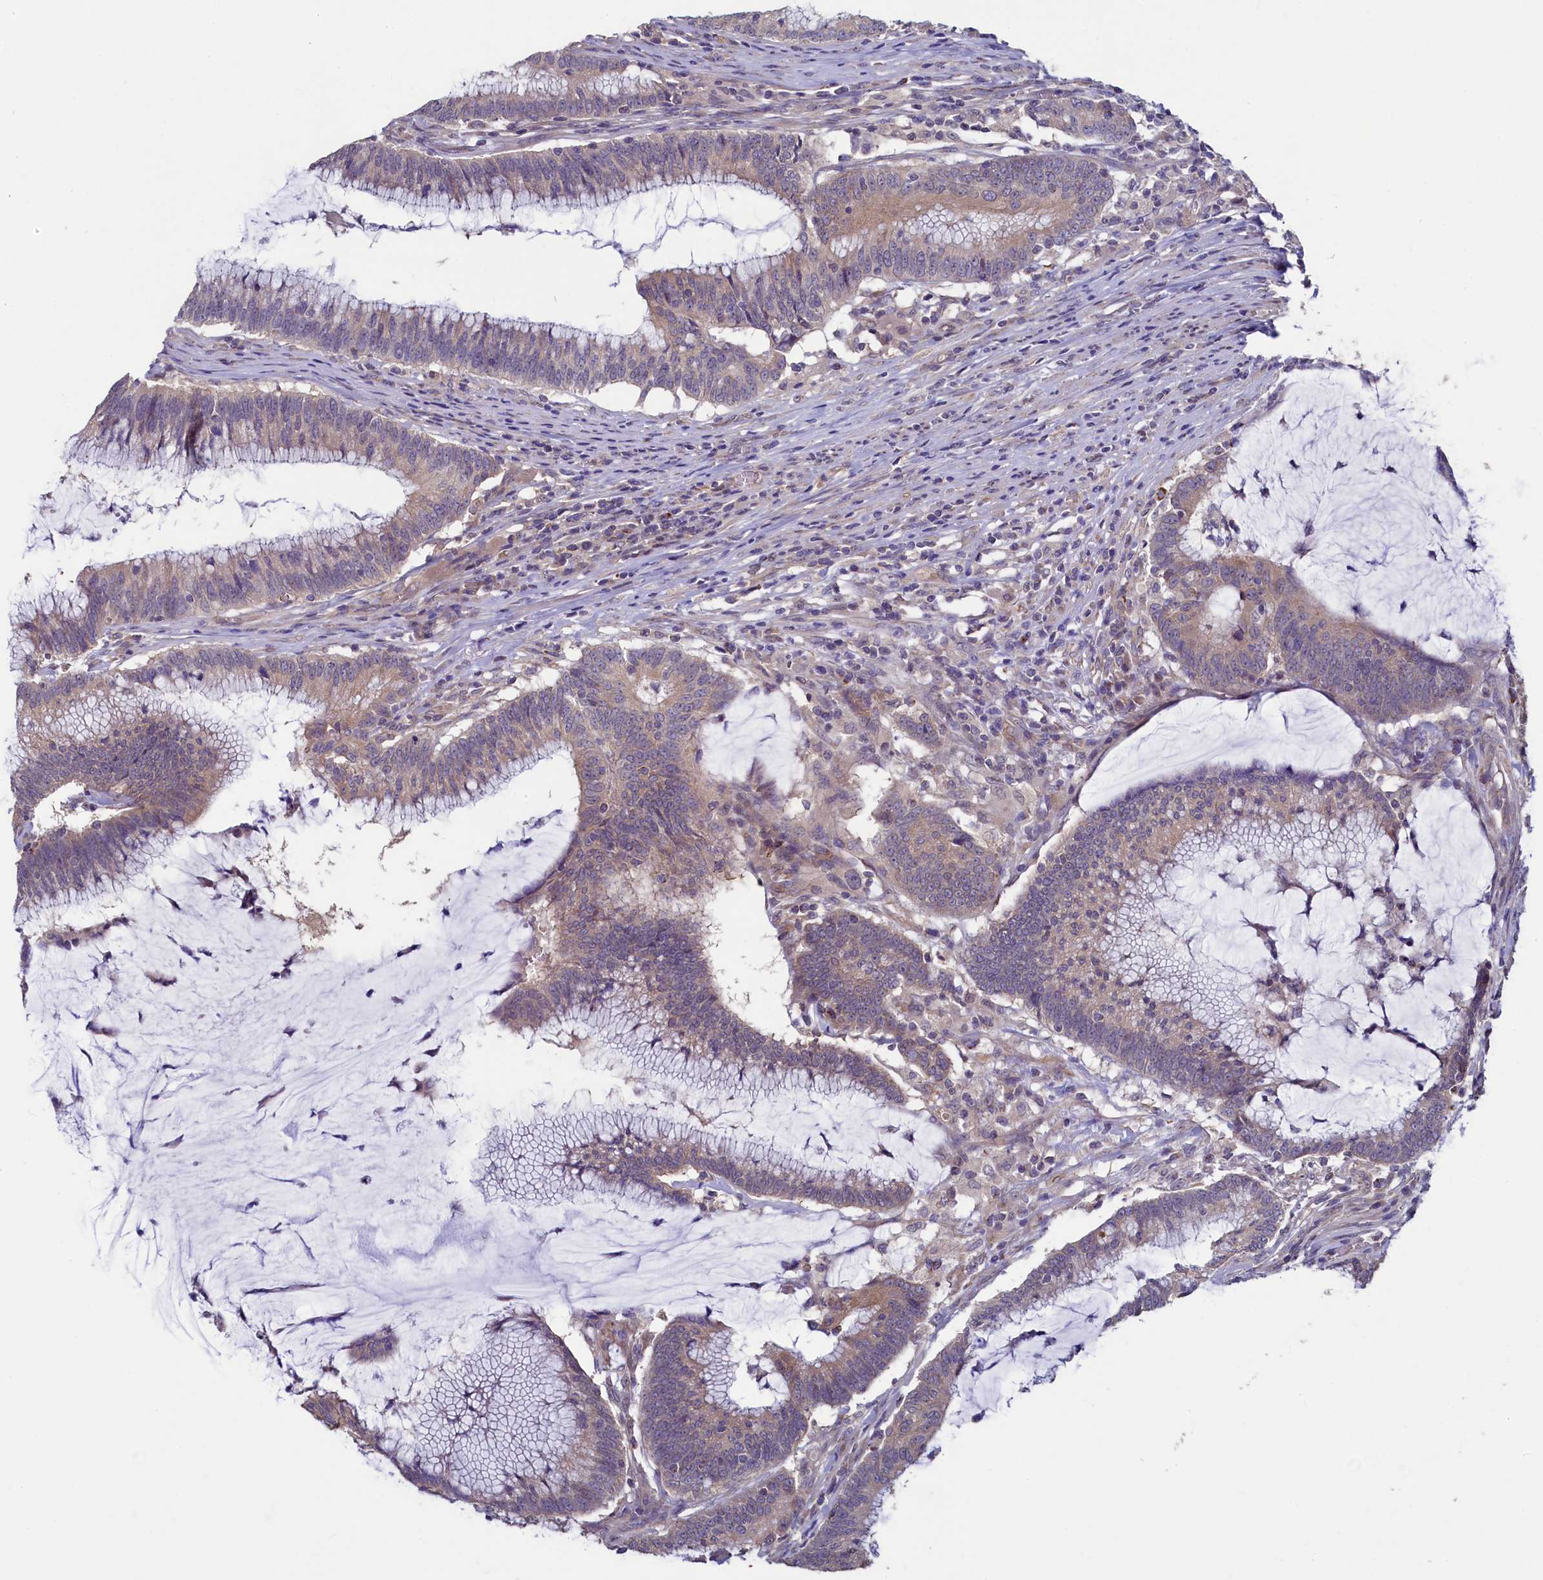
{"staining": {"intensity": "moderate", "quantity": "25%-75%", "location": "cytoplasmic/membranous"}, "tissue": "colorectal cancer", "cell_type": "Tumor cells", "image_type": "cancer", "snomed": [{"axis": "morphology", "description": "Adenocarcinoma, NOS"}, {"axis": "topography", "description": "Rectum"}], "caption": "The image displays a brown stain indicating the presence of a protein in the cytoplasmic/membranous of tumor cells in colorectal adenocarcinoma.", "gene": "SPATA2L", "patient": {"sex": "female", "age": 77}}